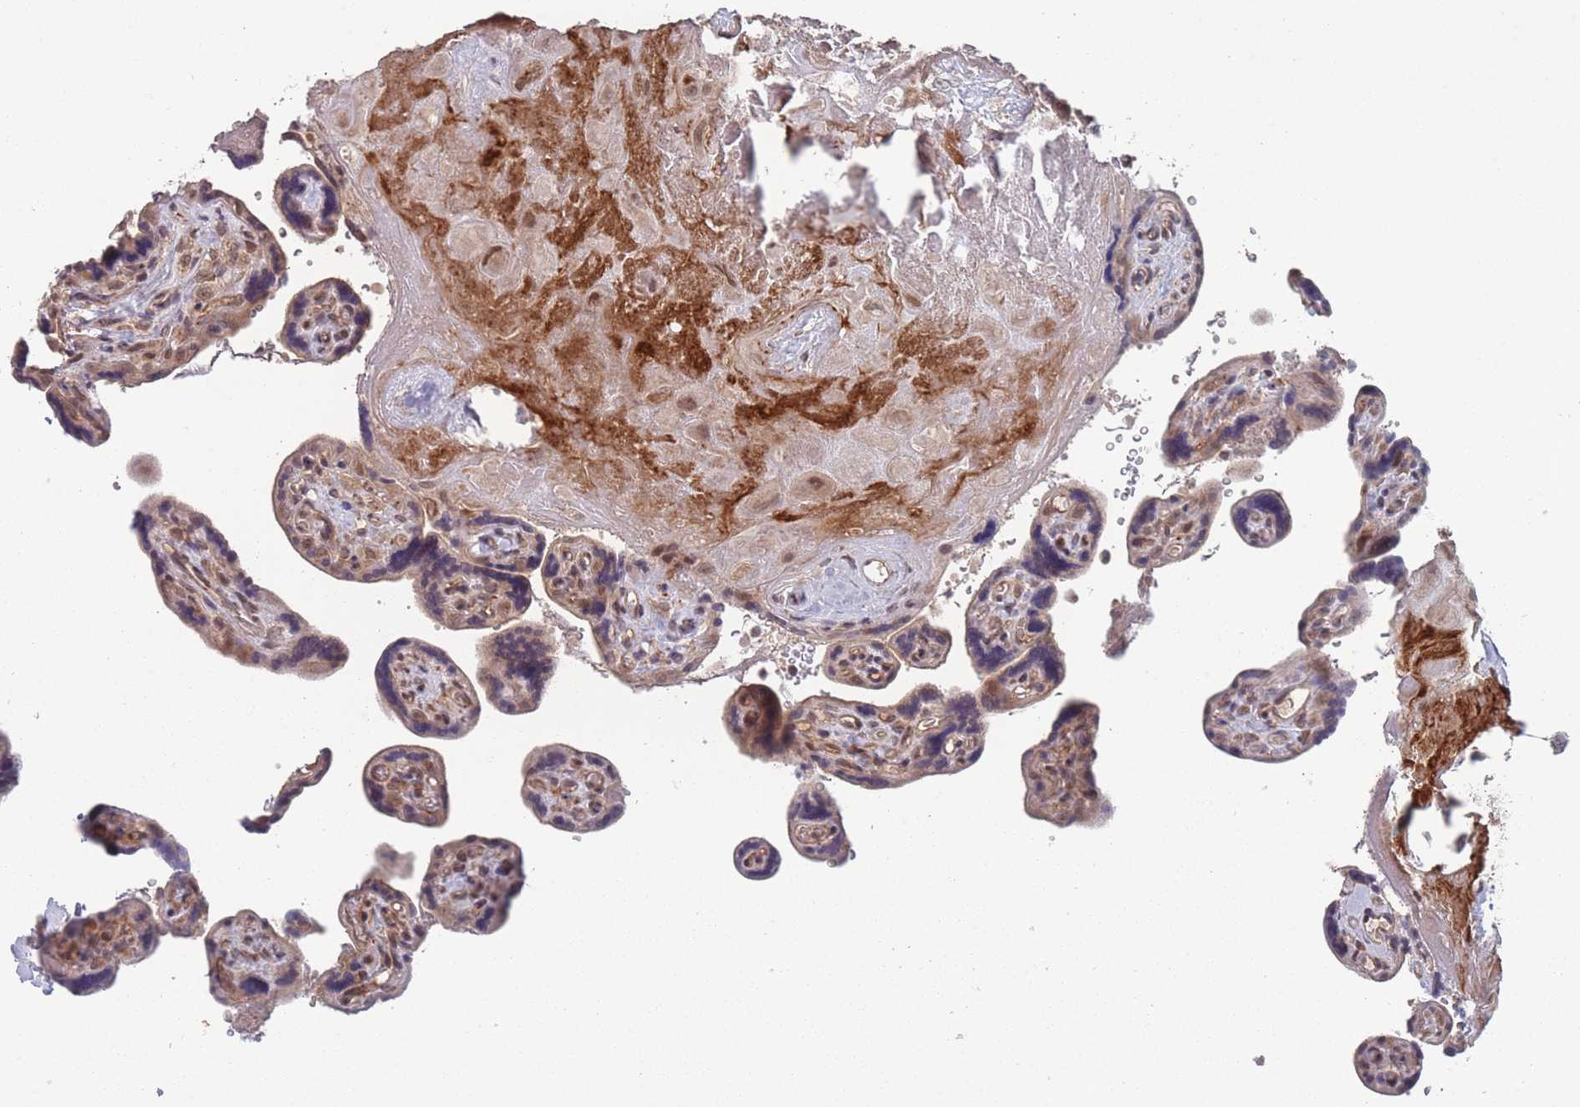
{"staining": {"intensity": "moderate", "quantity": "<25%", "location": "cytoplasmic/membranous,nuclear"}, "tissue": "placenta", "cell_type": "Decidual cells", "image_type": "normal", "snomed": [{"axis": "morphology", "description": "Normal tissue, NOS"}, {"axis": "topography", "description": "Placenta"}], "caption": "Human placenta stained for a protein (brown) exhibits moderate cytoplasmic/membranous,nuclear positive positivity in about <25% of decidual cells.", "gene": "CNTRL", "patient": {"sex": "female", "age": 39}}